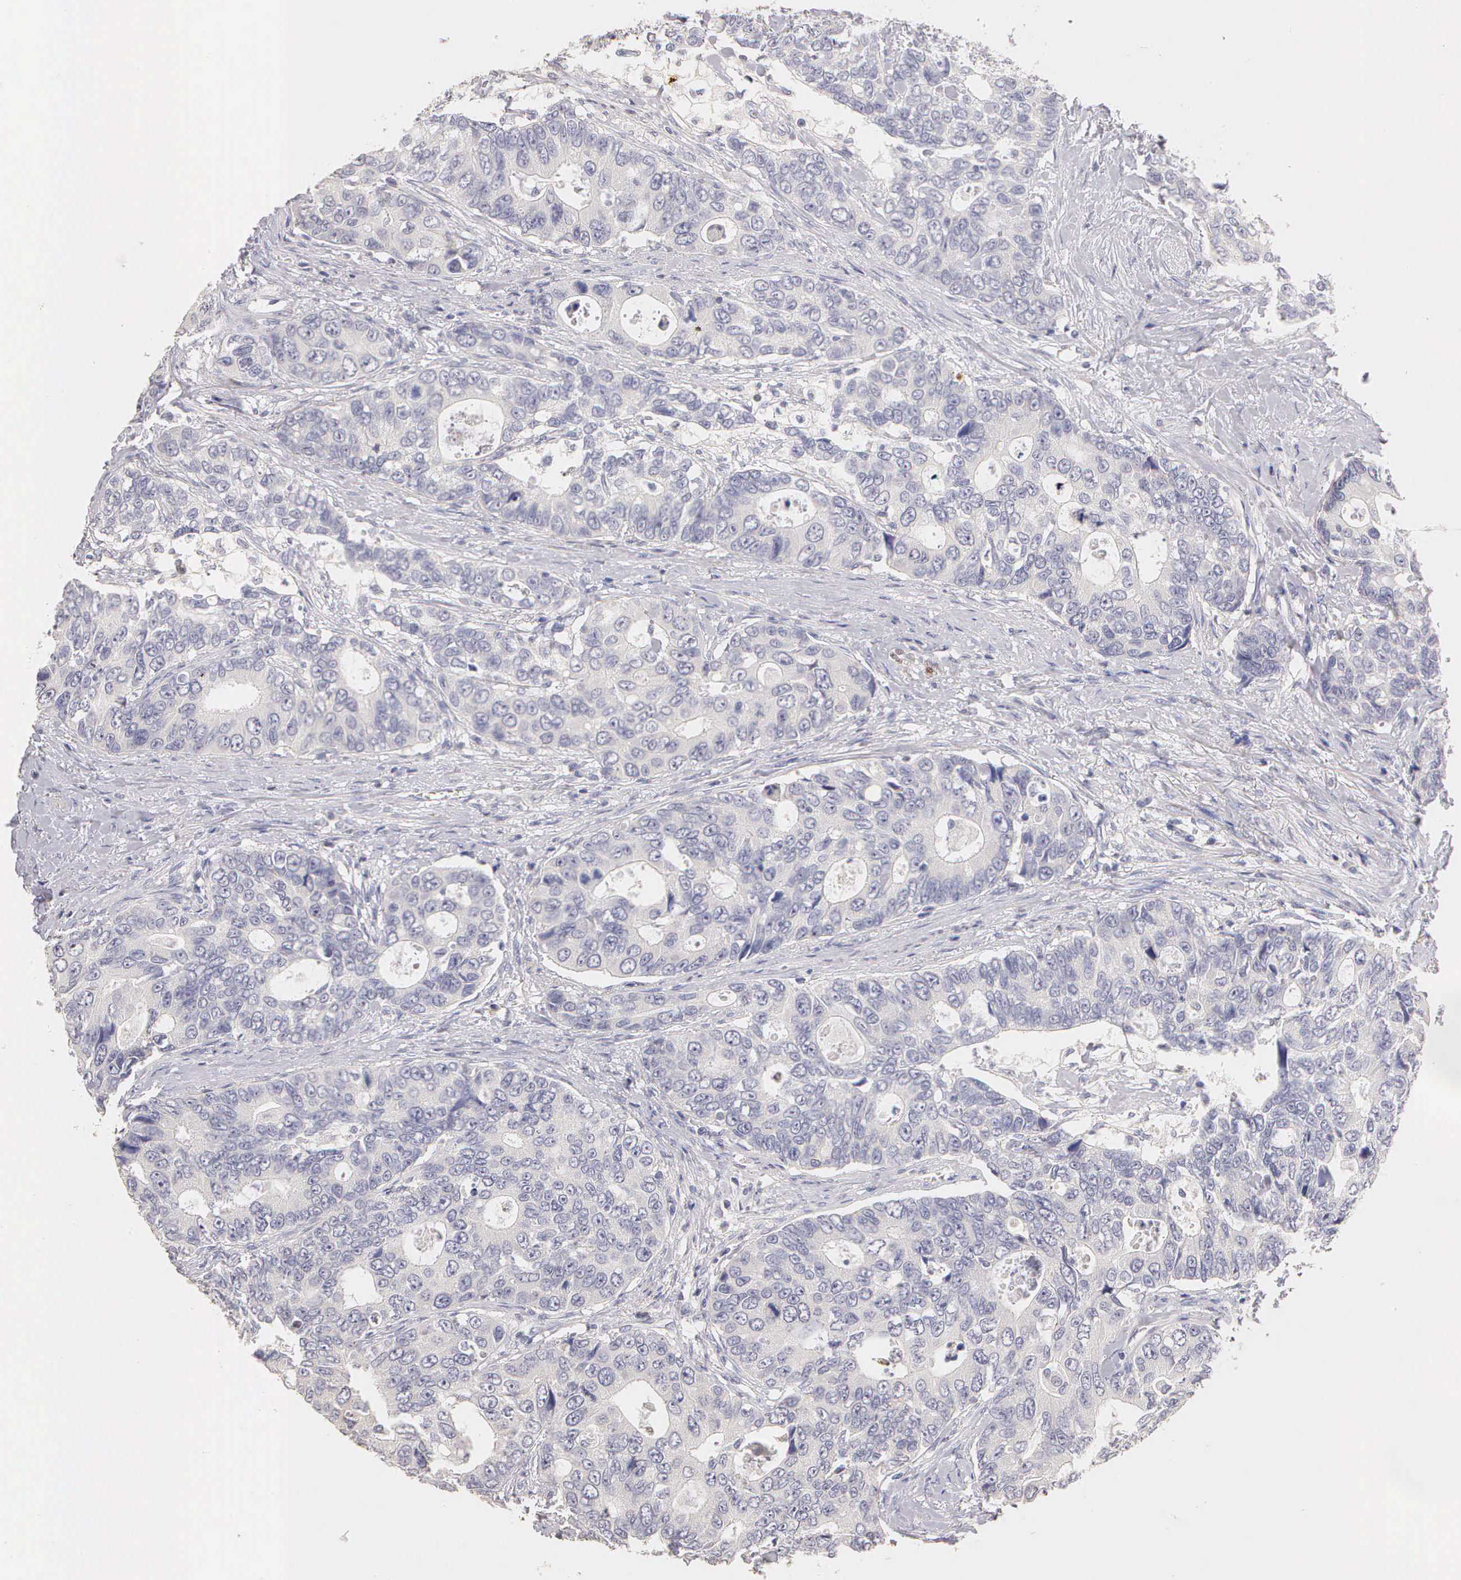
{"staining": {"intensity": "negative", "quantity": "none", "location": "none"}, "tissue": "colorectal cancer", "cell_type": "Tumor cells", "image_type": "cancer", "snomed": [{"axis": "morphology", "description": "Adenocarcinoma, NOS"}, {"axis": "topography", "description": "Rectum"}], "caption": "Protein analysis of colorectal cancer (adenocarcinoma) displays no significant expression in tumor cells.", "gene": "ESR1", "patient": {"sex": "female", "age": 67}}